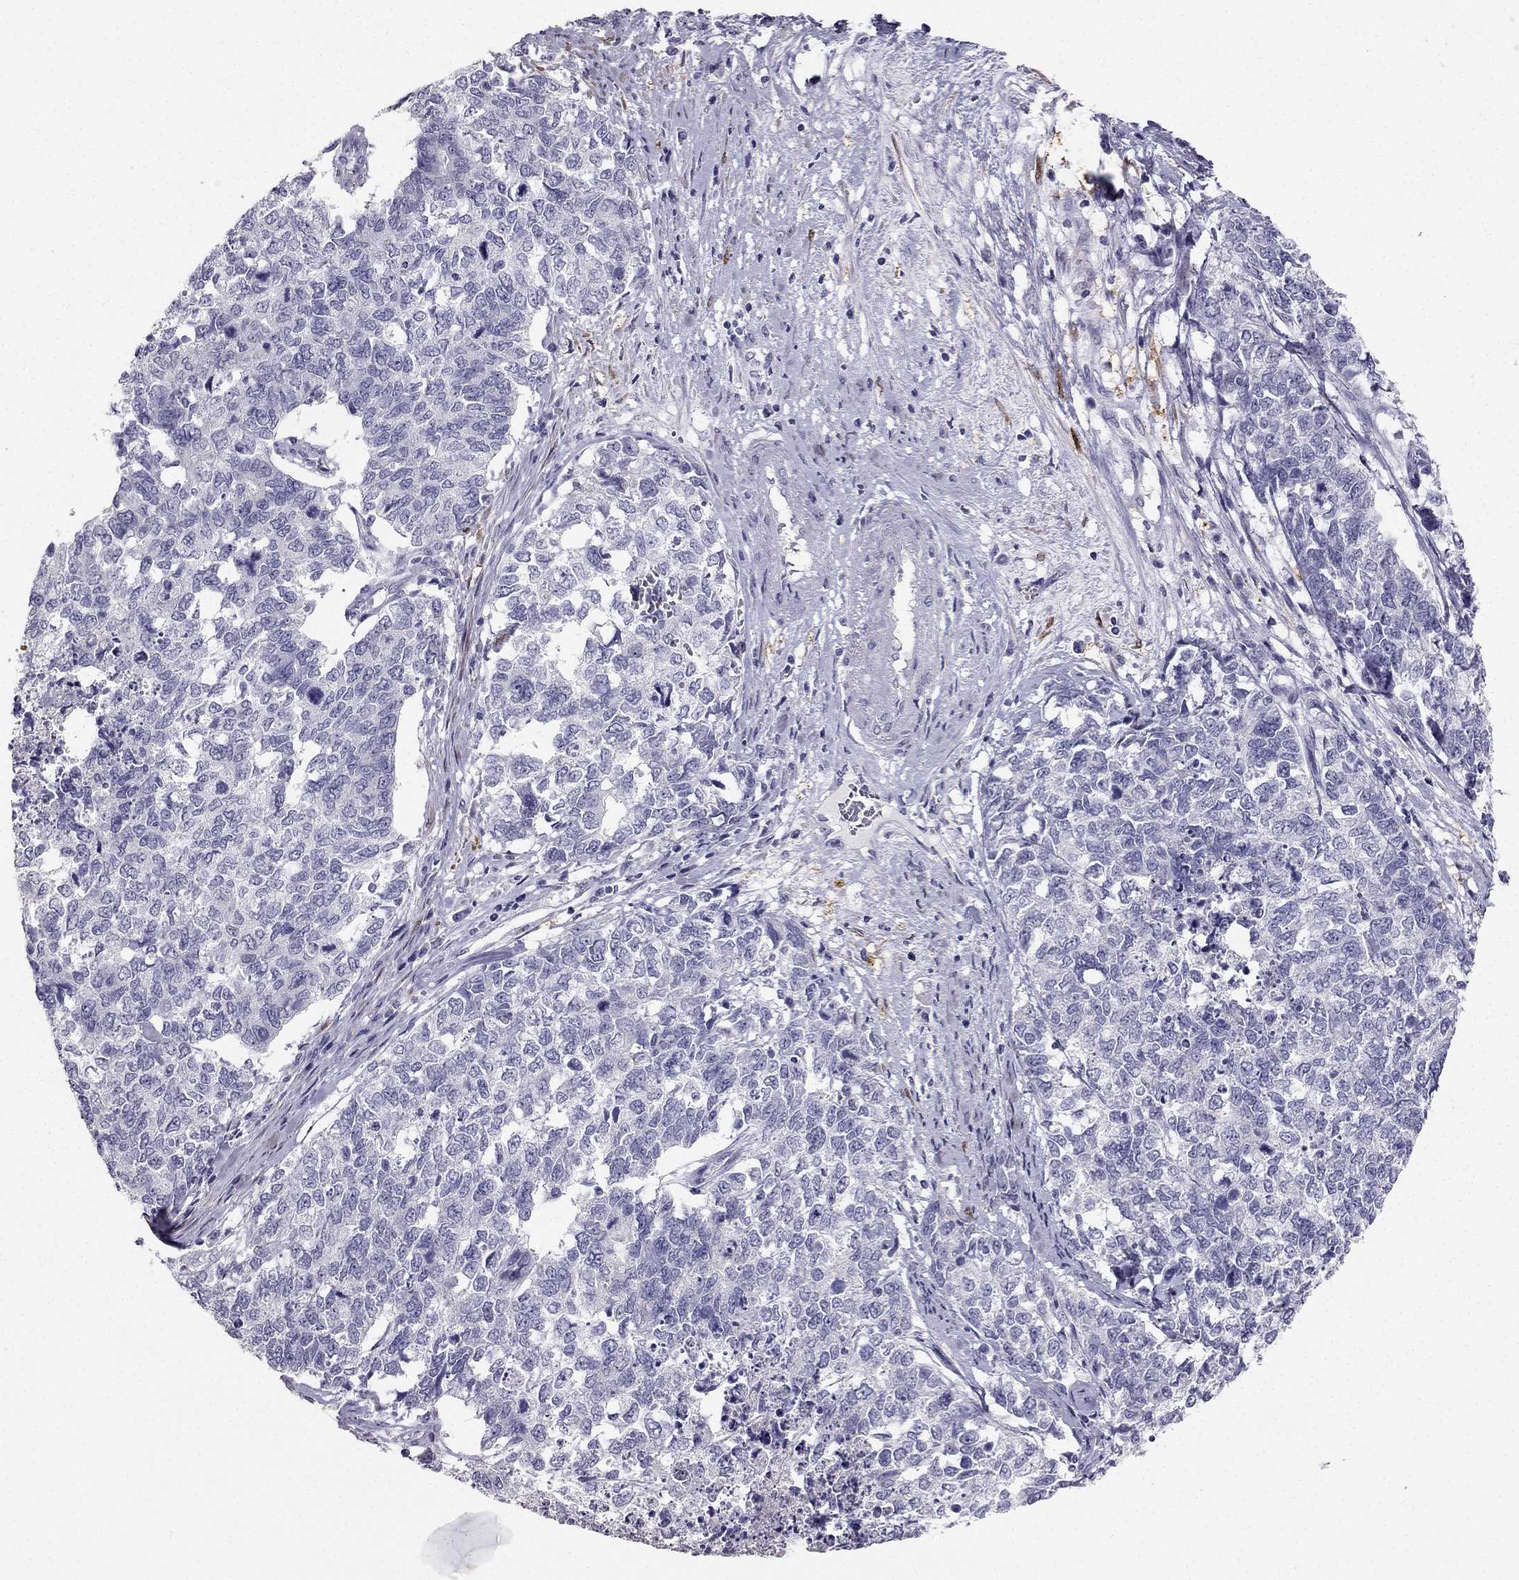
{"staining": {"intensity": "negative", "quantity": "none", "location": "none"}, "tissue": "cervical cancer", "cell_type": "Tumor cells", "image_type": "cancer", "snomed": [{"axis": "morphology", "description": "Squamous cell carcinoma, NOS"}, {"axis": "topography", "description": "Cervix"}], "caption": "A high-resolution micrograph shows IHC staining of squamous cell carcinoma (cervical), which reveals no significant staining in tumor cells.", "gene": "CALB2", "patient": {"sex": "female", "age": 63}}